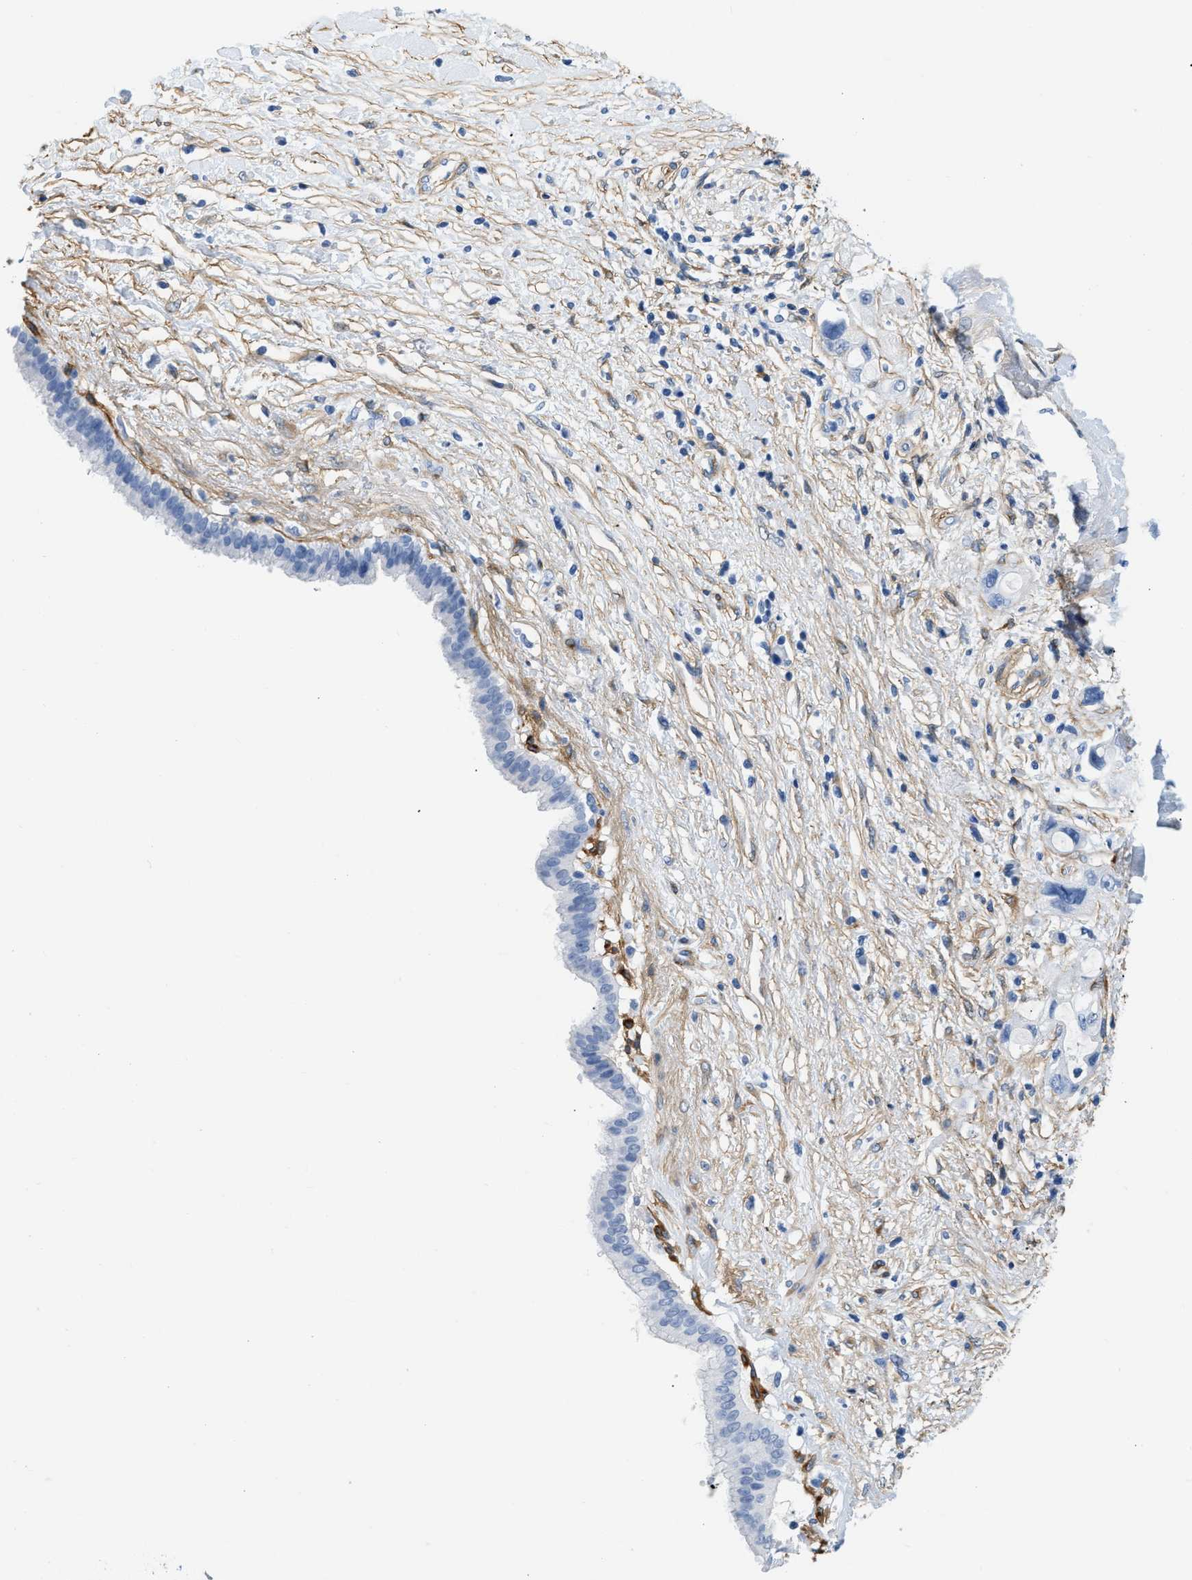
{"staining": {"intensity": "negative", "quantity": "none", "location": "none"}, "tissue": "pancreatic cancer", "cell_type": "Tumor cells", "image_type": "cancer", "snomed": [{"axis": "morphology", "description": "Adenocarcinoma, NOS"}, {"axis": "topography", "description": "Pancreas"}], "caption": "The image shows no significant staining in tumor cells of pancreatic cancer (adenocarcinoma).", "gene": "PDGFRB", "patient": {"sex": "female", "age": 56}}